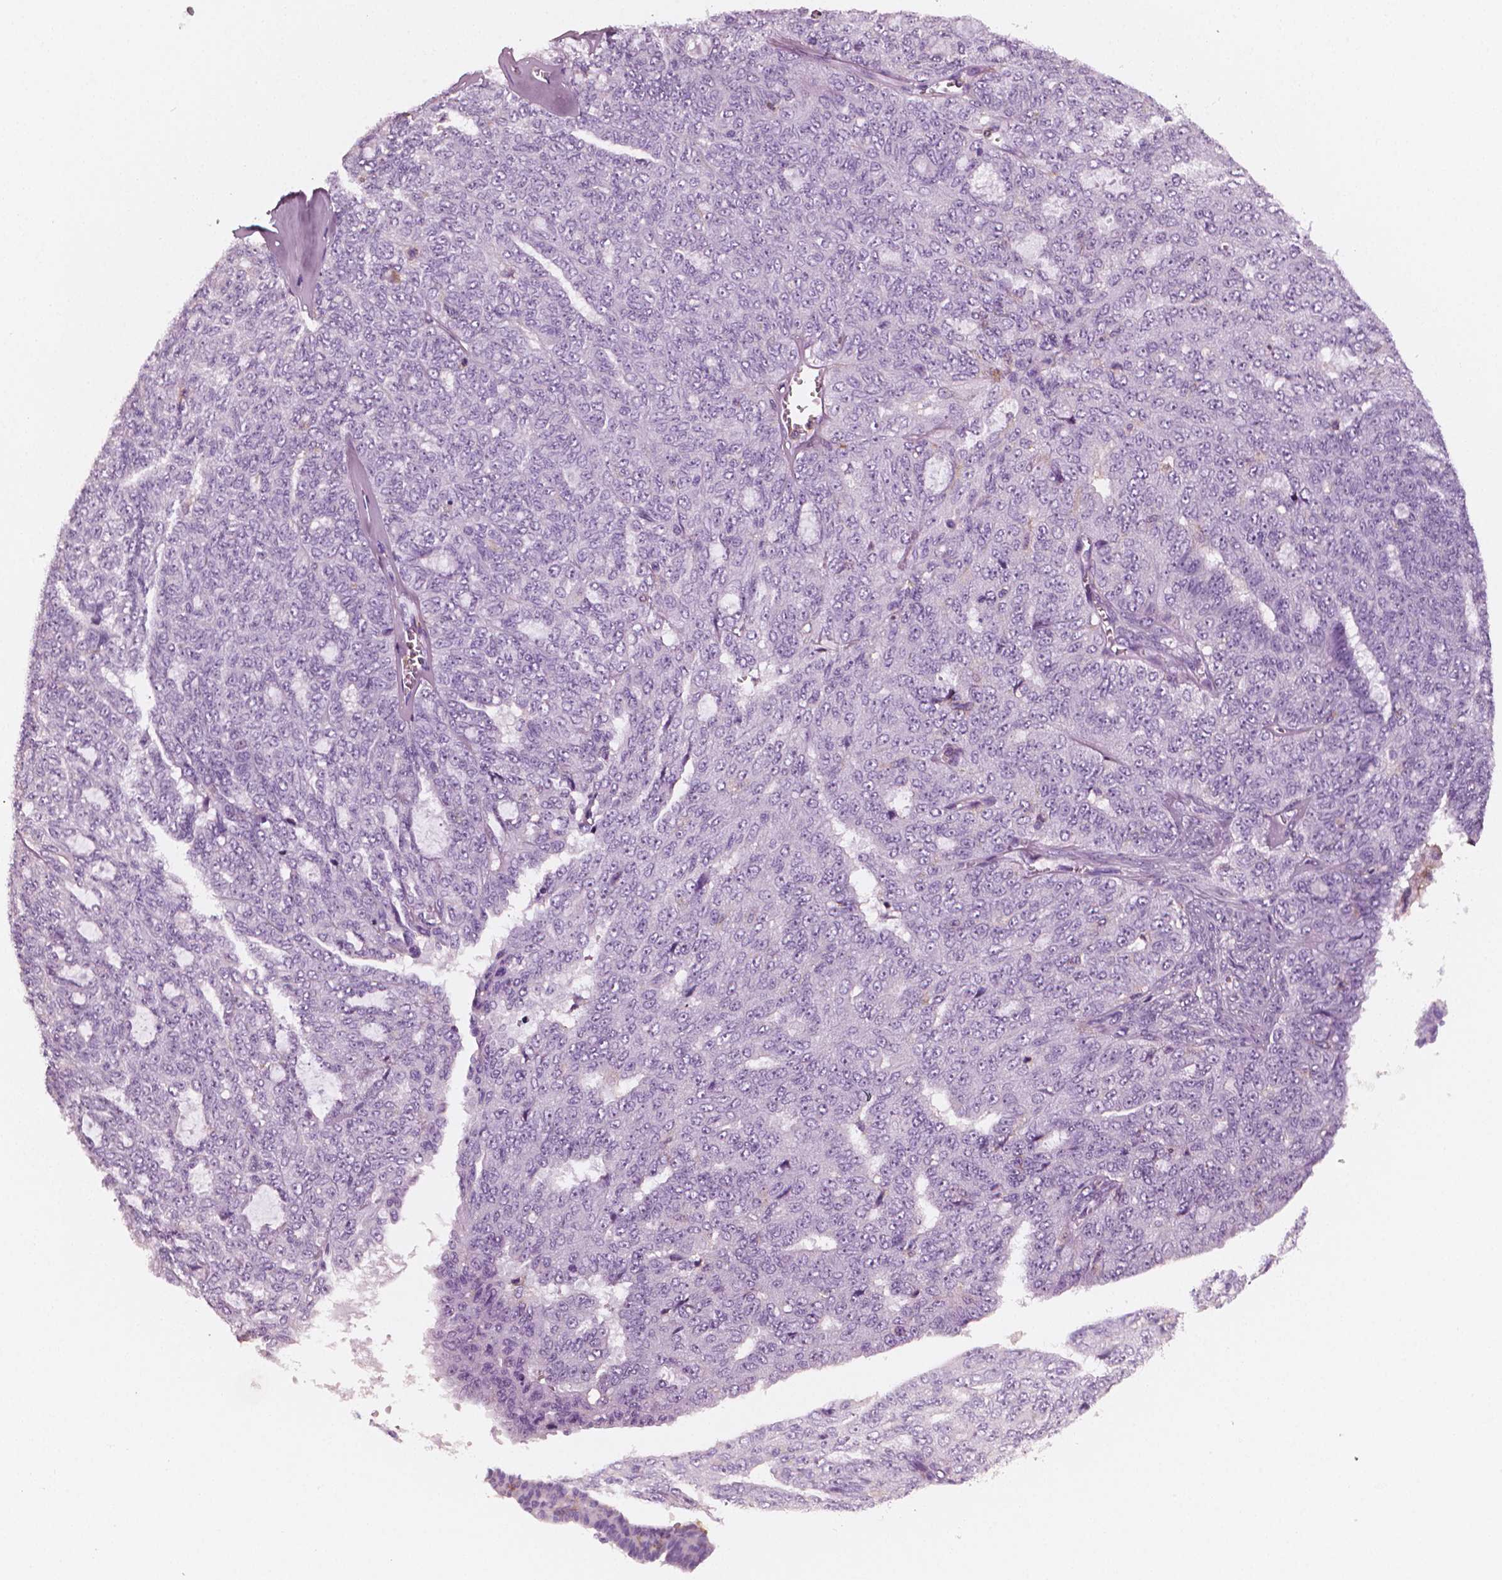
{"staining": {"intensity": "negative", "quantity": "none", "location": "none"}, "tissue": "ovarian cancer", "cell_type": "Tumor cells", "image_type": "cancer", "snomed": [{"axis": "morphology", "description": "Cystadenocarcinoma, serous, NOS"}, {"axis": "topography", "description": "Ovary"}], "caption": "DAB immunohistochemical staining of human ovarian cancer exhibits no significant positivity in tumor cells.", "gene": "PTPRC", "patient": {"sex": "female", "age": 71}}